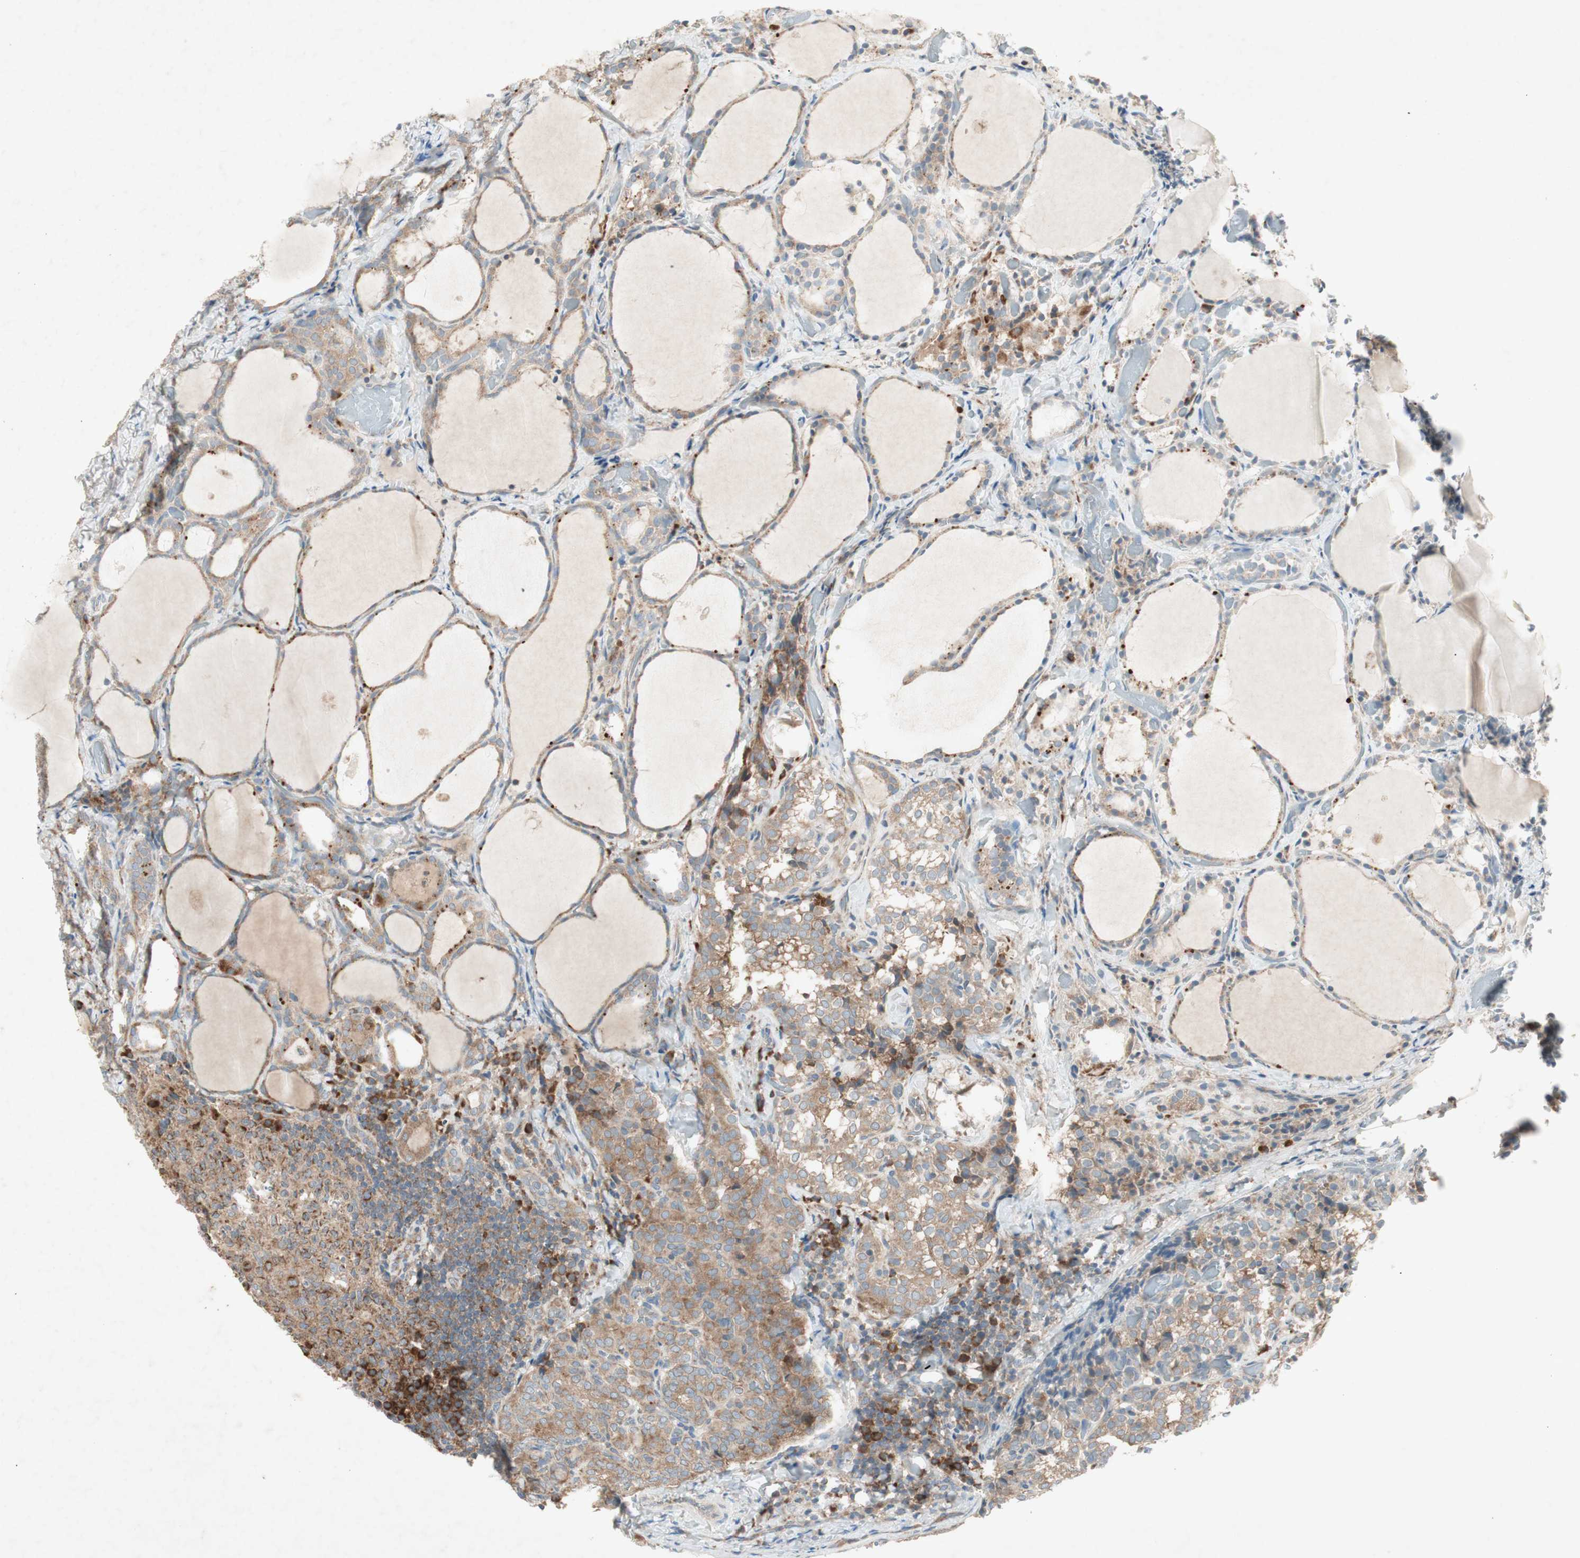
{"staining": {"intensity": "moderate", "quantity": ">75%", "location": "cytoplasmic/membranous"}, "tissue": "thyroid cancer", "cell_type": "Tumor cells", "image_type": "cancer", "snomed": [{"axis": "morphology", "description": "Normal tissue, NOS"}, {"axis": "morphology", "description": "Papillary adenocarcinoma, NOS"}, {"axis": "topography", "description": "Thyroid gland"}], "caption": "The histopathology image displays a brown stain indicating the presence of a protein in the cytoplasmic/membranous of tumor cells in thyroid cancer (papillary adenocarcinoma). Immunohistochemistry stains the protein of interest in brown and the nuclei are stained blue.", "gene": "RPL23", "patient": {"sex": "female", "age": 30}}